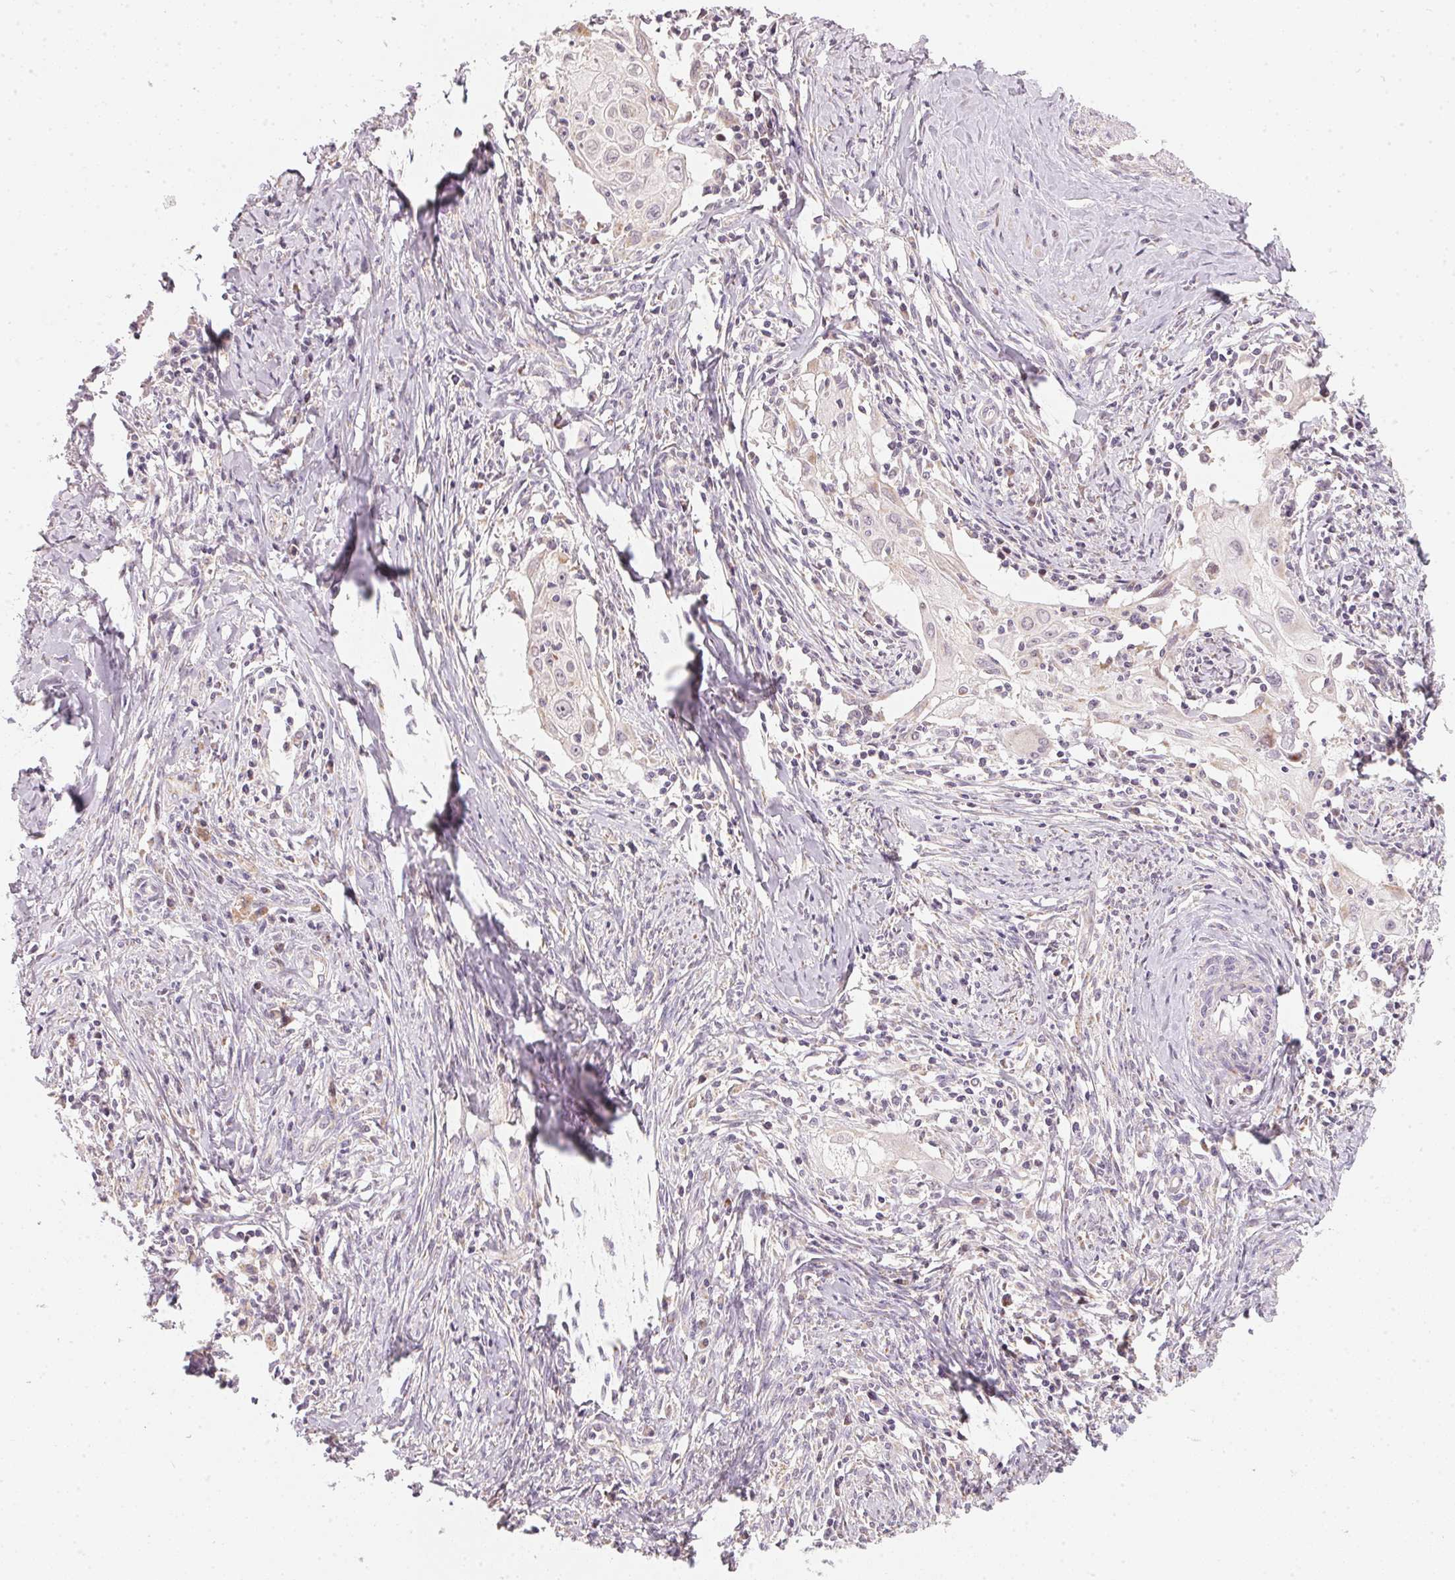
{"staining": {"intensity": "moderate", "quantity": "<25%", "location": "cytoplasmic/membranous"}, "tissue": "cervical cancer", "cell_type": "Tumor cells", "image_type": "cancer", "snomed": [{"axis": "morphology", "description": "Squamous cell carcinoma, NOS"}, {"axis": "topography", "description": "Cervix"}], "caption": "Immunohistochemical staining of human cervical cancer reveals moderate cytoplasmic/membranous protein expression in about <25% of tumor cells.", "gene": "COQ7", "patient": {"sex": "female", "age": 30}}